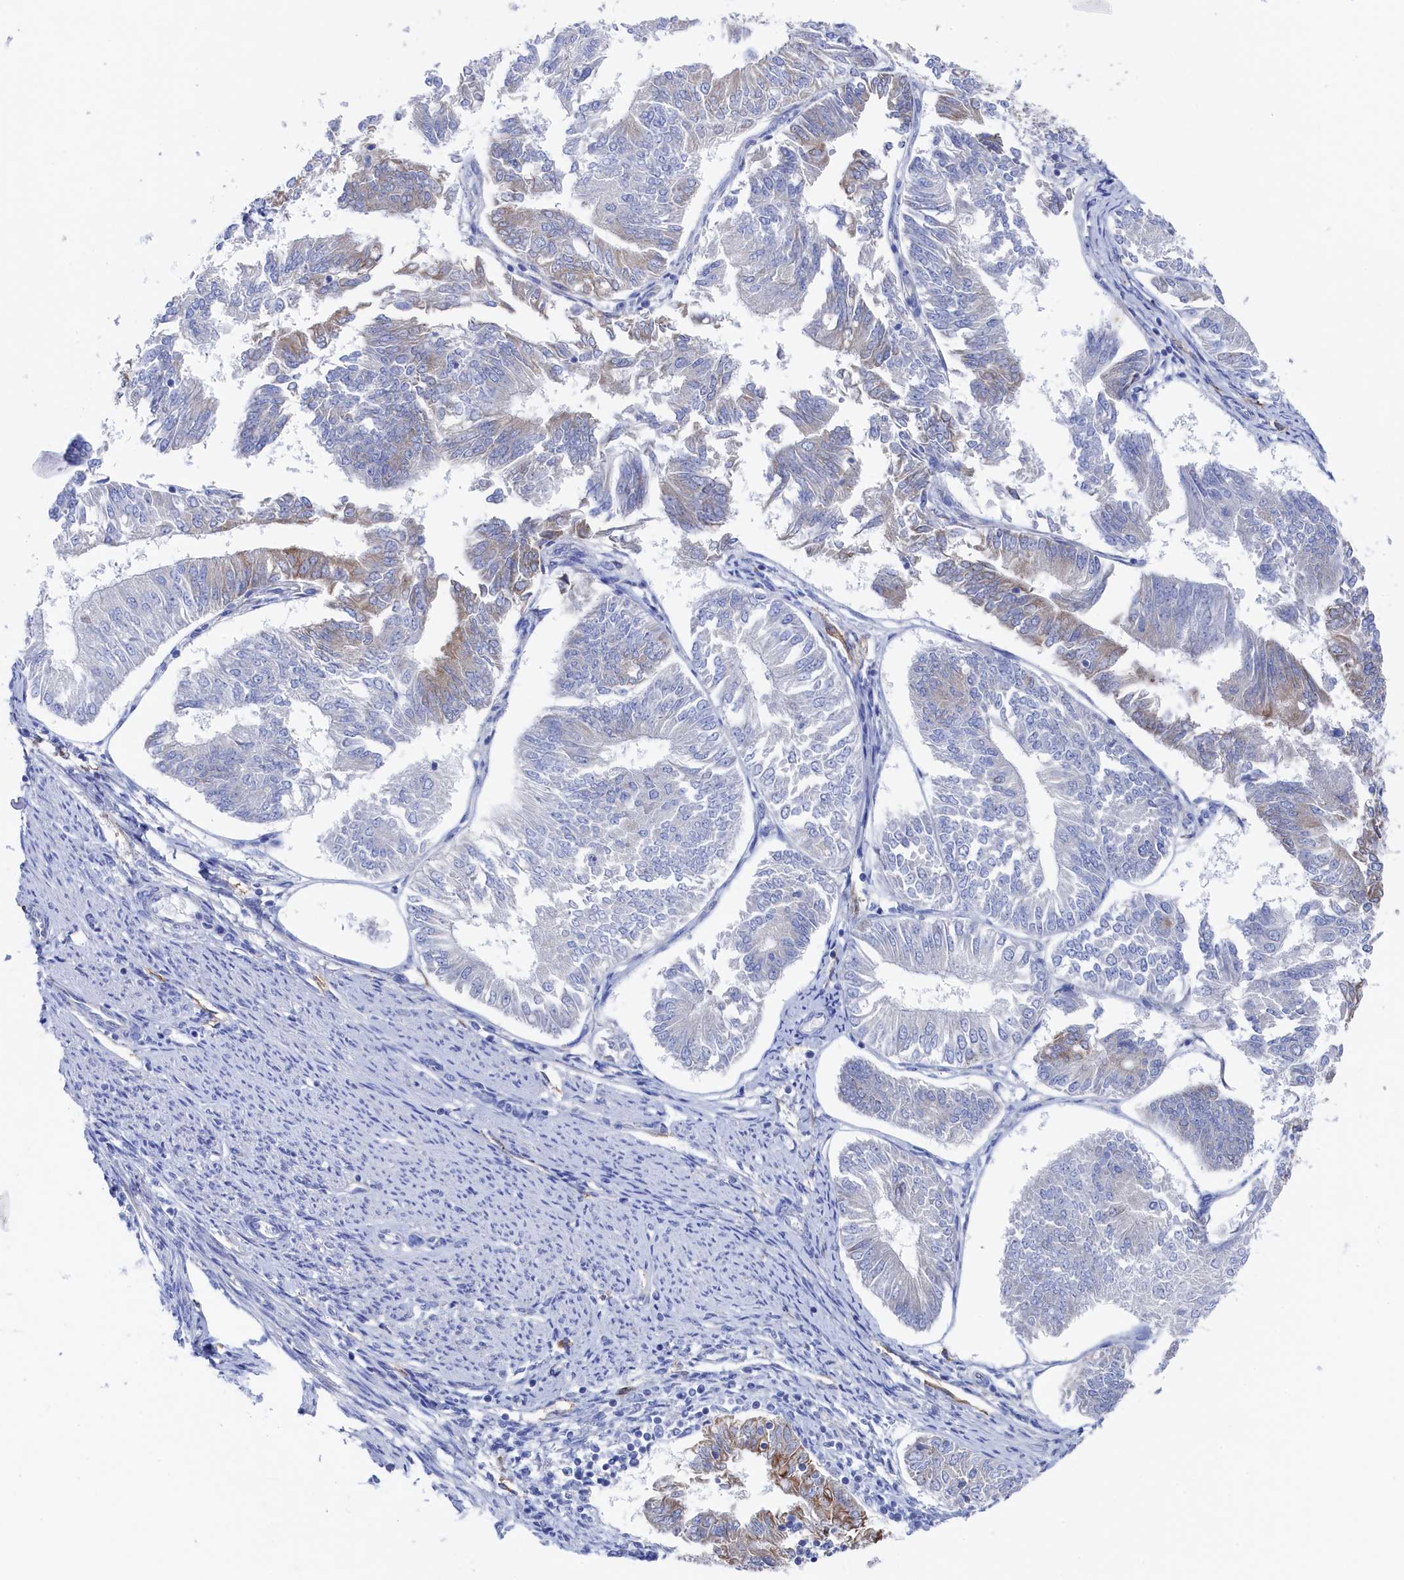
{"staining": {"intensity": "moderate", "quantity": "<25%", "location": "cytoplasmic/membranous"}, "tissue": "endometrial cancer", "cell_type": "Tumor cells", "image_type": "cancer", "snomed": [{"axis": "morphology", "description": "Adenocarcinoma, NOS"}, {"axis": "topography", "description": "Endometrium"}], "caption": "Endometrial cancer stained with a protein marker reveals moderate staining in tumor cells.", "gene": "TMOD2", "patient": {"sex": "female", "age": 58}}